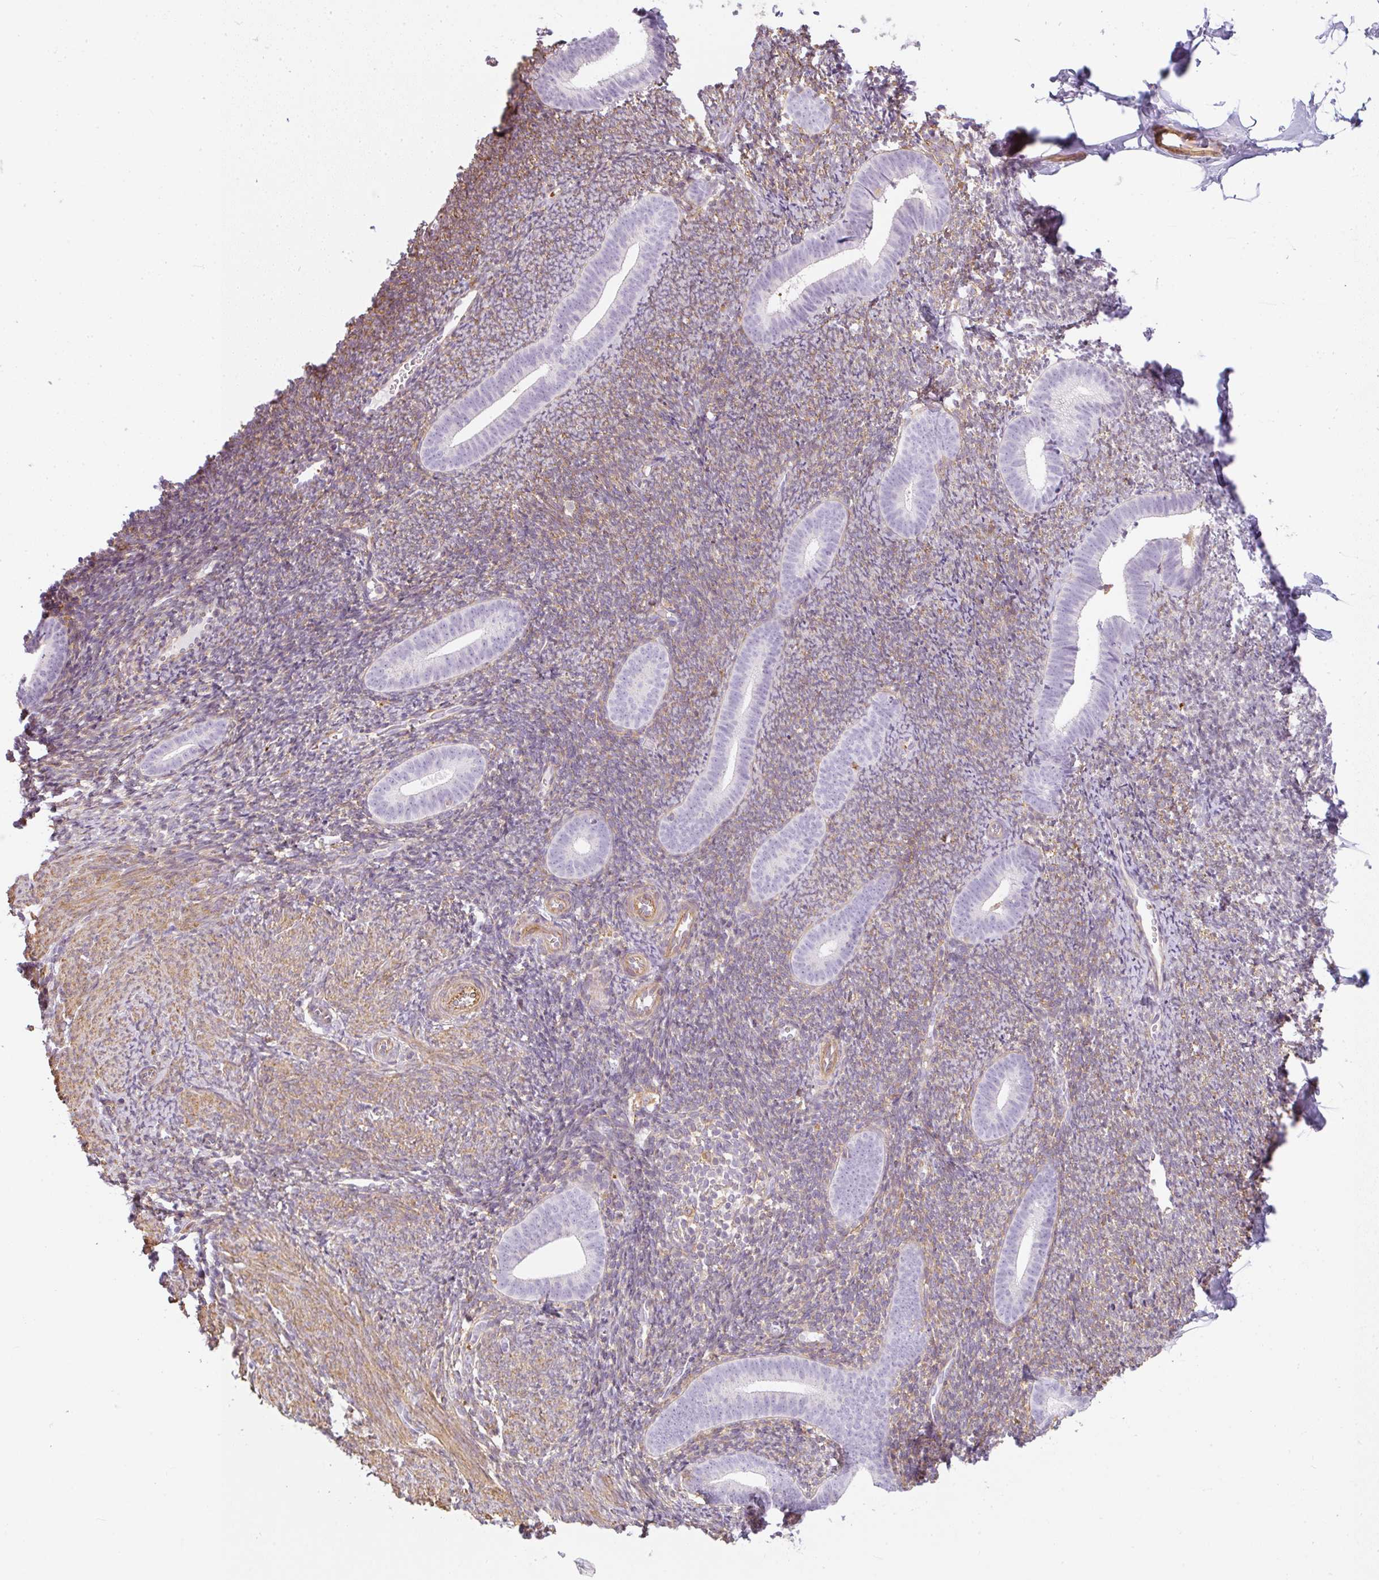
{"staining": {"intensity": "moderate", "quantity": "<25%", "location": "cytoplasmic/membranous"}, "tissue": "endometrium", "cell_type": "Cells in endometrial stroma", "image_type": "normal", "snomed": [{"axis": "morphology", "description": "Normal tissue, NOS"}, {"axis": "topography", "description": "Endometrium"}], "caption": "A high-resolution photomicrograph shows IHC staining of benign endometrium, which demonstrates moderate cytoplasmic/membranous staining in about <25% of cells in endometrial stroma.", "gene": "SULF1", "patient": {"sex": "female", "age": 39}}